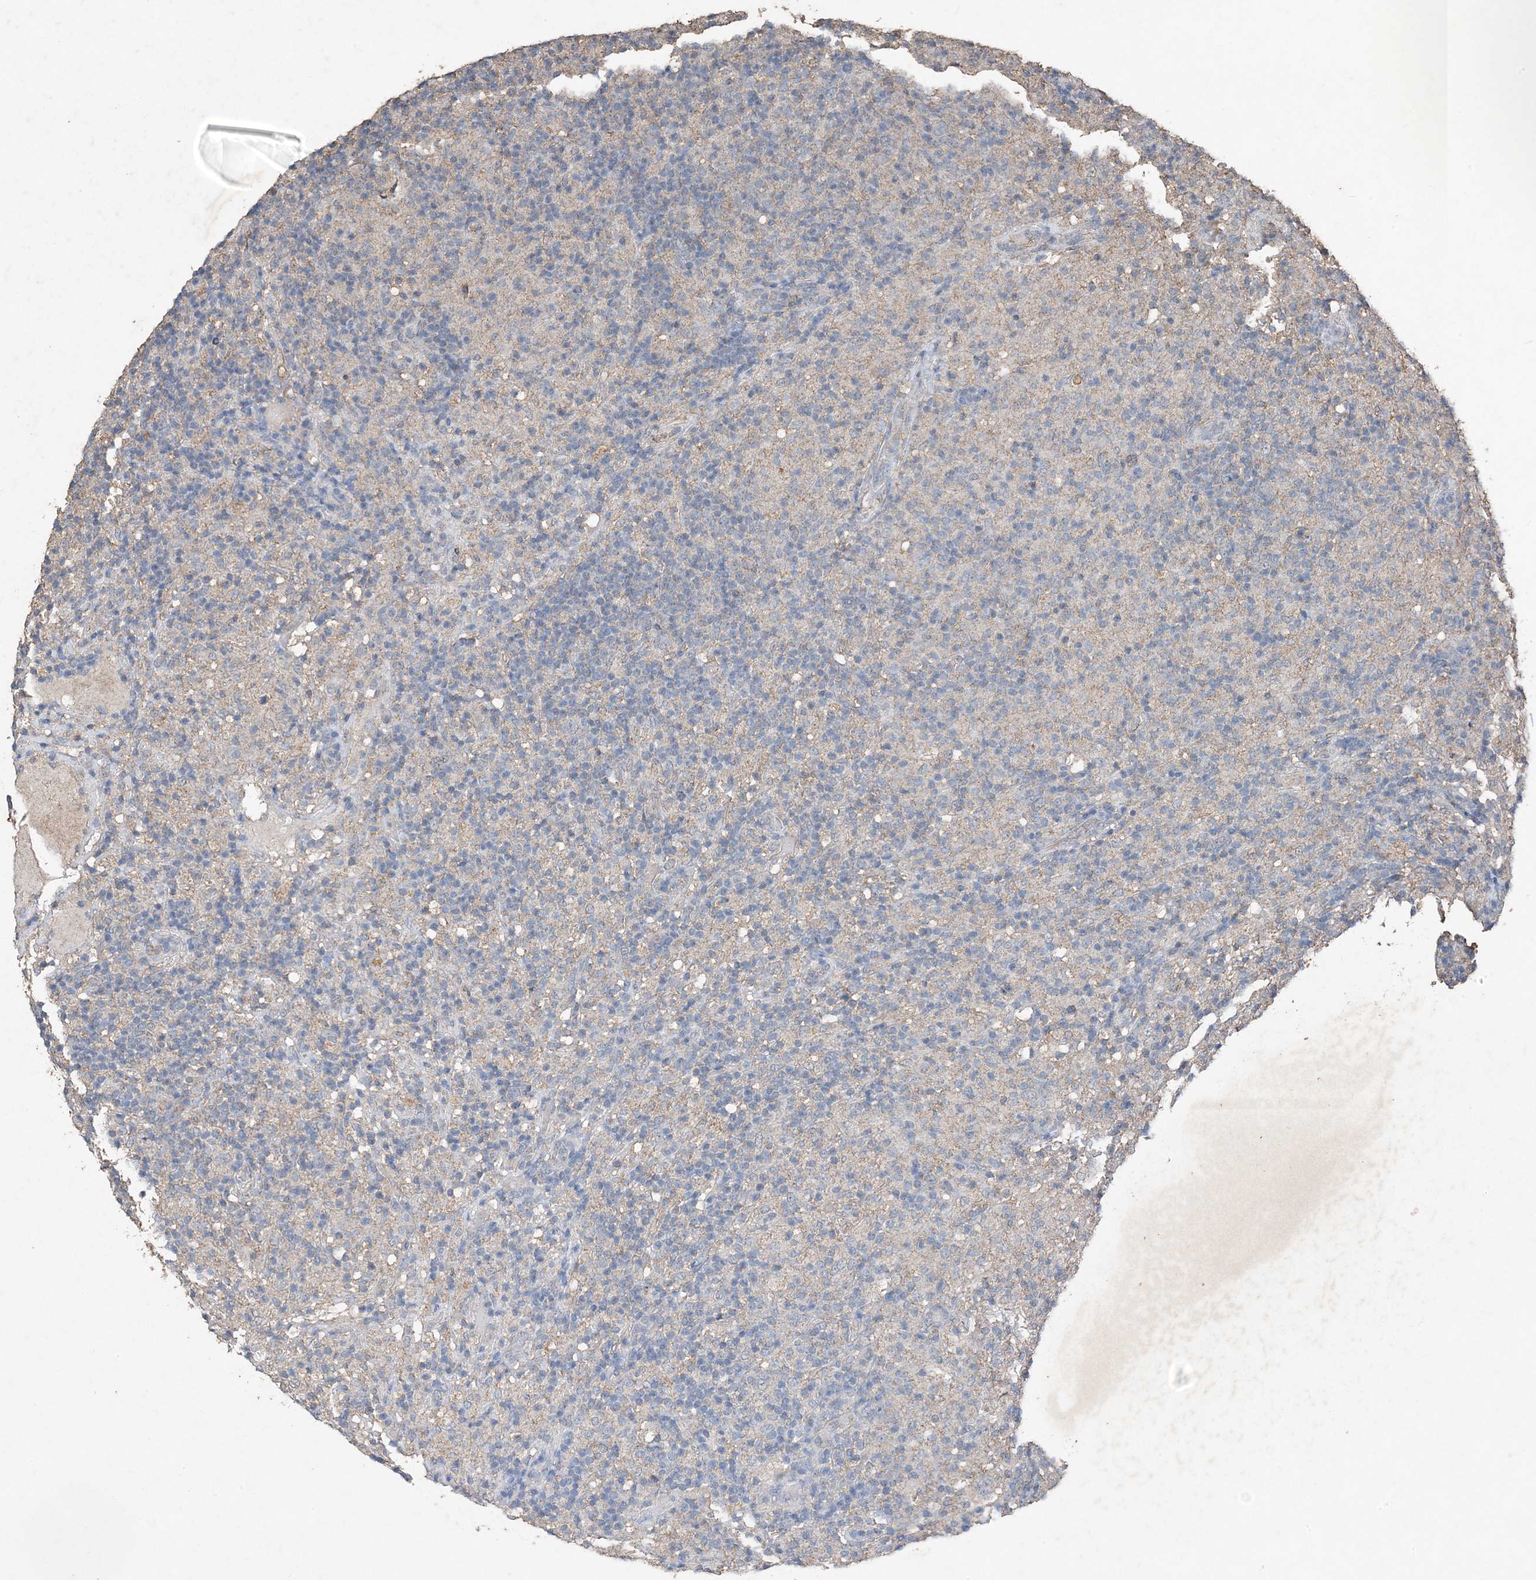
{"staining": {"intensity": "negative", "quantity": "none", "location": "none"}, "tissue": "lymphoma", "cell_type": "Tumor cells", "image_type": "cancer", "snomed": [{"axis": "morphology", "description": "Hodgkin's disease, NOS"}, {"axis": "topography", "description": "Lymph node"}], "caption": "Tumor cells show no significant expression in Hodgkin's disease.", "gene": "FCN3", "patient": {"sex": "male", "age": 70}}